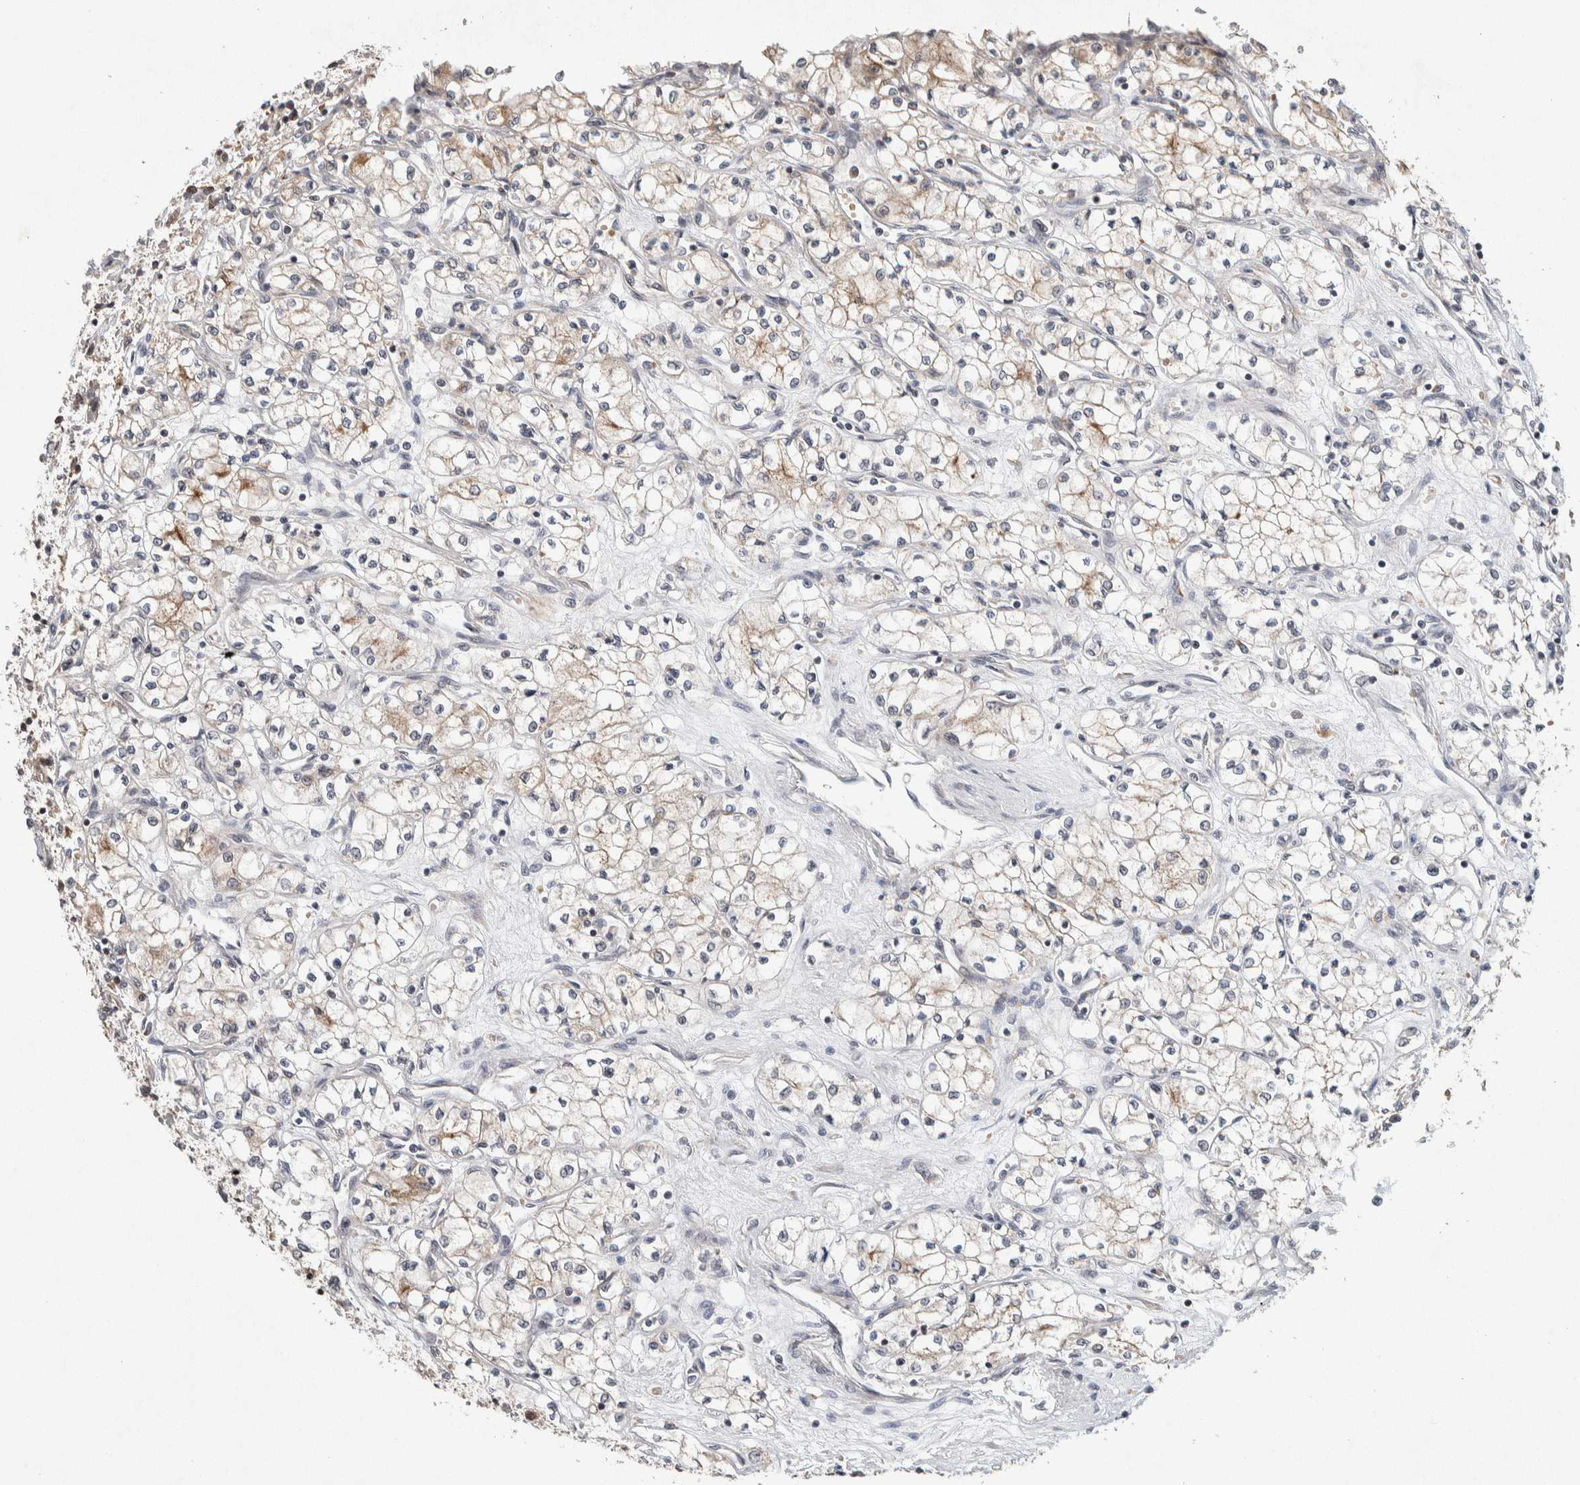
{"staining": {"intensity": "weak", "quantity": "25%-75%", "location": "cytoplasmic/membranous"}, "tissue": "renal cancer", "cell_type": "Tumor cells", "image_type": "cancer", "snomed": [{"axis": "morphology", "description": "Normal tissue, NOS"}, {"axis": "morphology", "description": "Adenocarcinoma, NOS"}, {"axis": "topography", "description": "Kidney"}], "caption": "Immunohistochemistry (DAB (3,3'-diaminobenzidine)) staining of renal cancer (adenocarcinoma) shows weak cytoplasmic/membranous protein expression in about 25%-75% of tumor cells.", "gene": "KCNK1", "patient": {"sex": "male", "age": 59}}